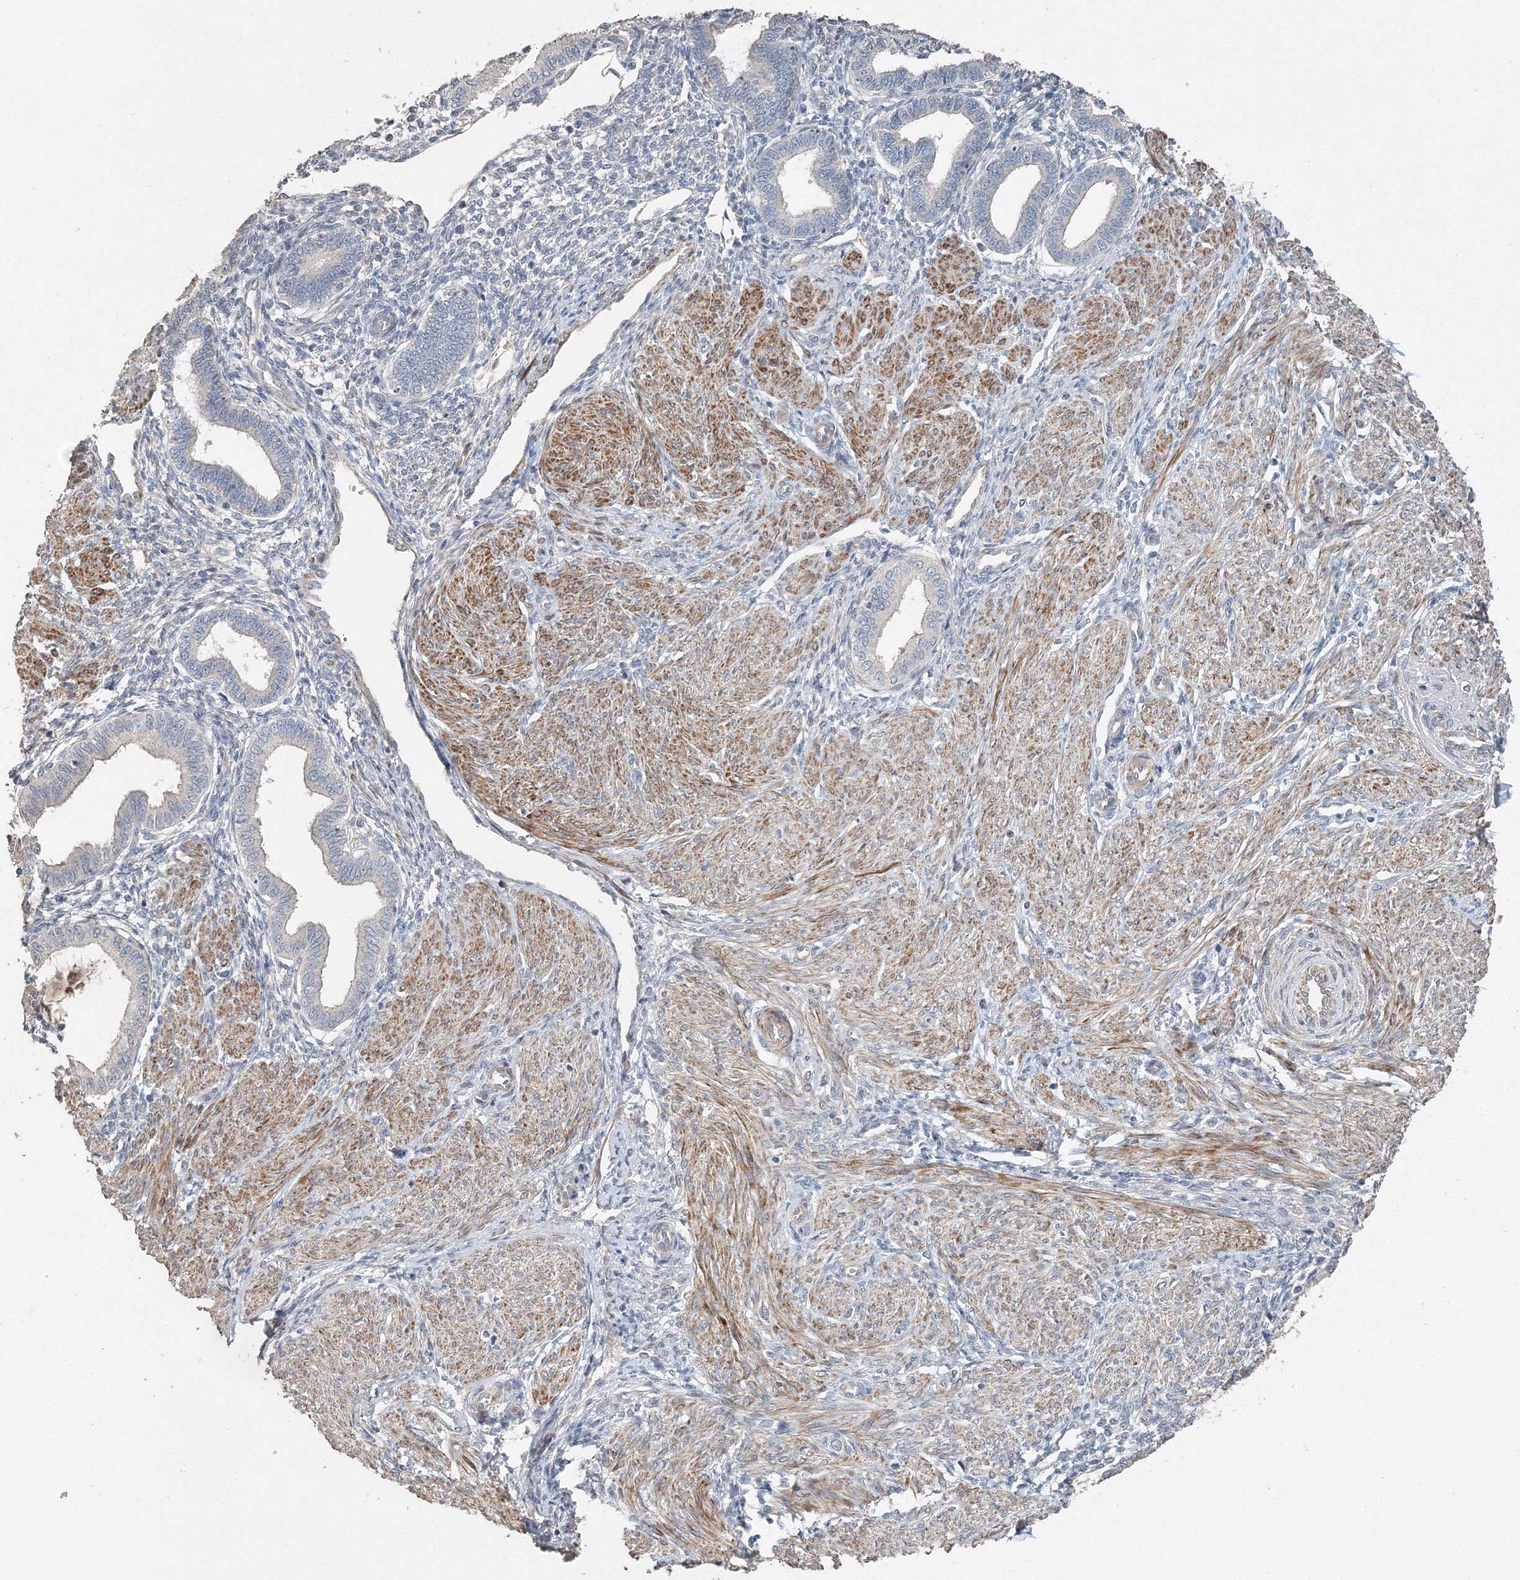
{"staining": {"intensity": "negative", "quantity": "none", "location": "none"}, "tissue": "endometrium", "cell_type": "Cells in endometrial stroma", "image_type": "normal", "snomed": [{"axis": "morphology", "description": "Normal tissue, NOS"}, {"axis": "topography", "description": "Endometrium"}], "caption": "The IHC photomicrograph has no significant positivity in cells in endometrial stroma of endometrium. The staining was performed using DAB to visualize the protein expression in brown, while the nuclei were stained in blue with hematoxylin (Magnification: 20x).", "gene": "NALF2", "patient": {"sex": "female", "age": 53}}